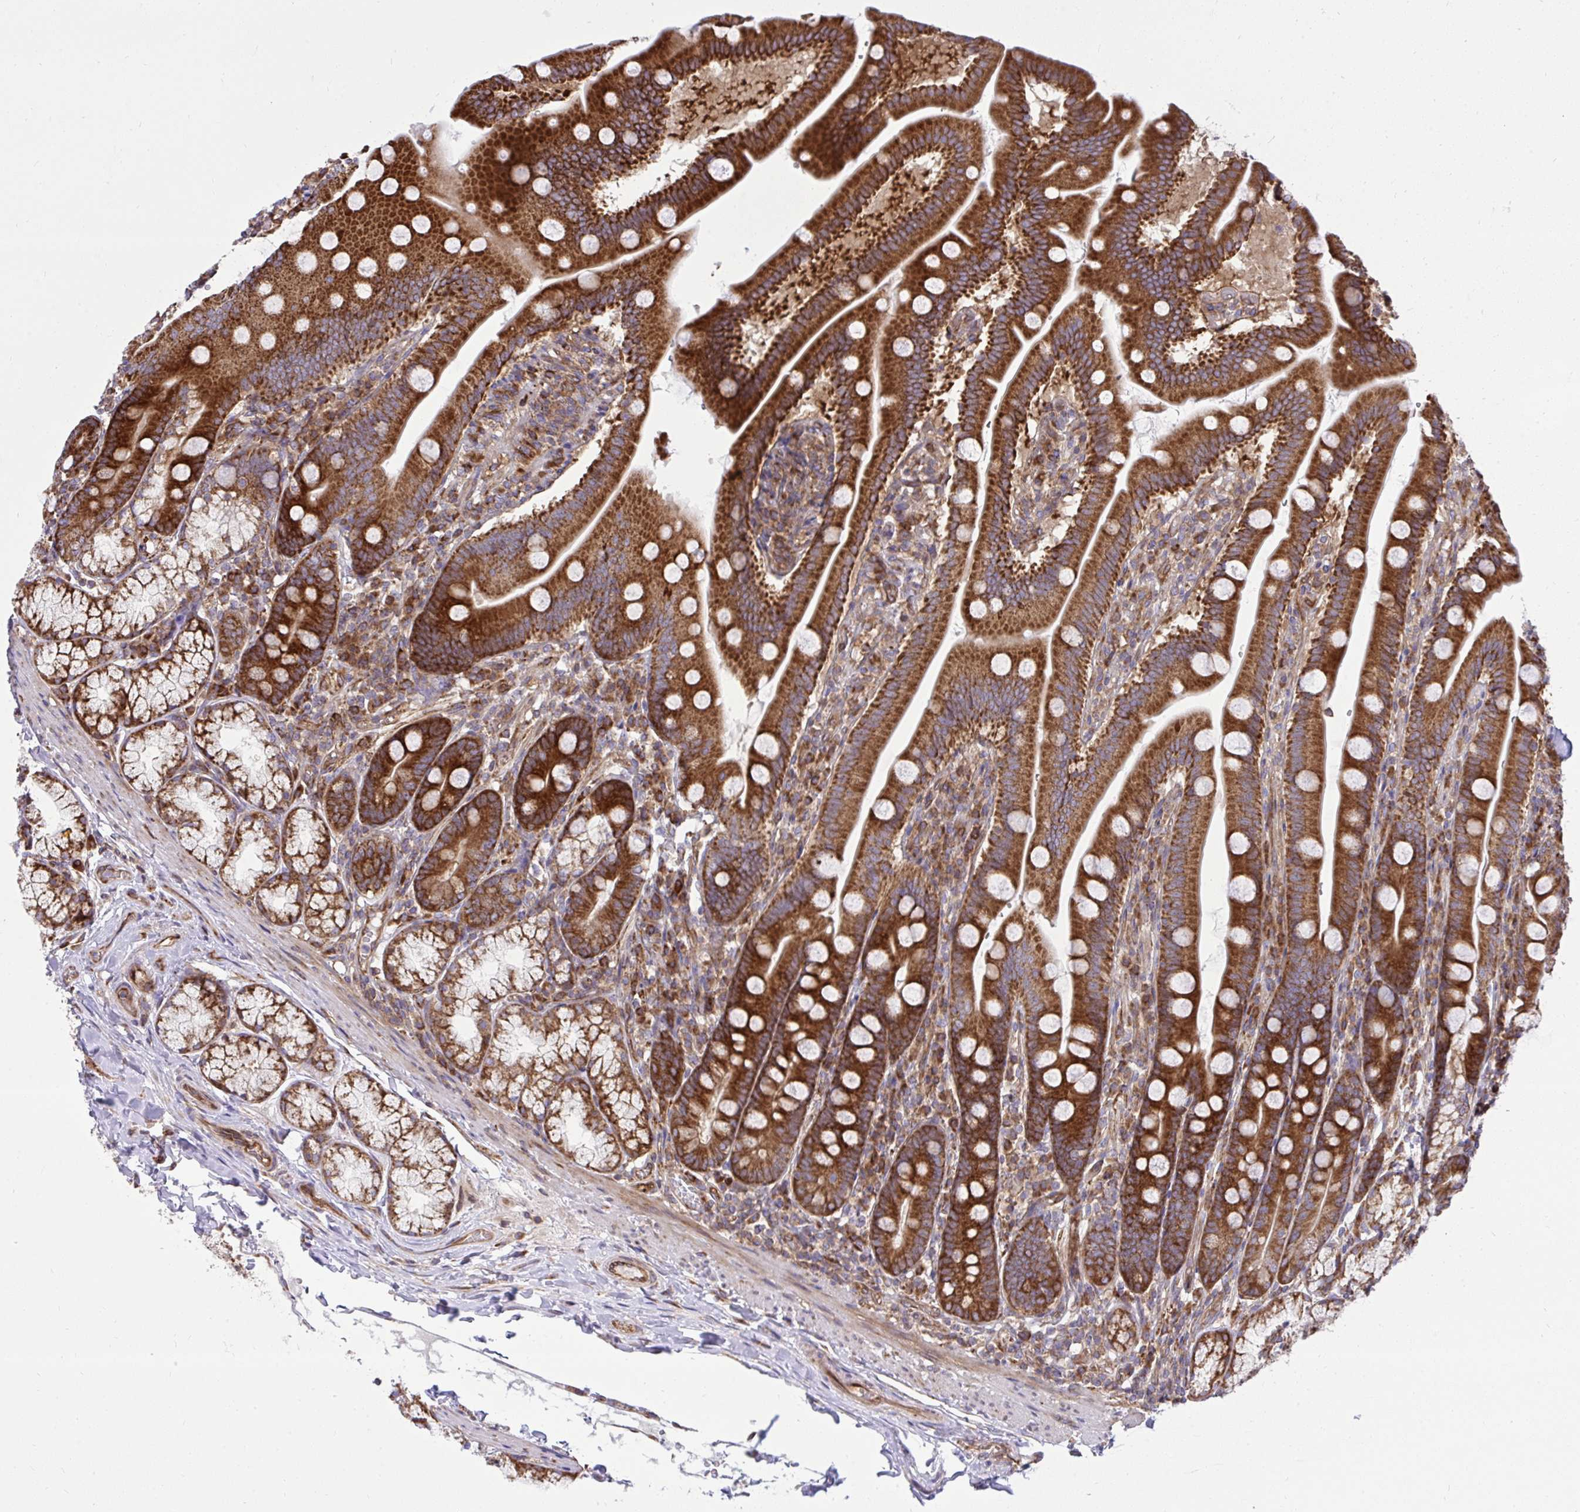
{"staining": {"intensity": "strong", "quantity": ">75%", "location": "cytoplasmic/membranous"}, "tissue": "duodenum", "cell_type": "Glandular cells", "image_type": "normal", "snomed": [{"axis": "morphology", "description": "Normal tissue, NOS"}, {"axis": "topography", "description": "Duodenum"}], "caption": "Human duodenum stained with a brown dye demonstrates strong cytoplasmic/membranous positive staining in approximately >75% of glandular cells.", "gene": "NMNAT3", "patient": {"sex": "female", "age": 67}}